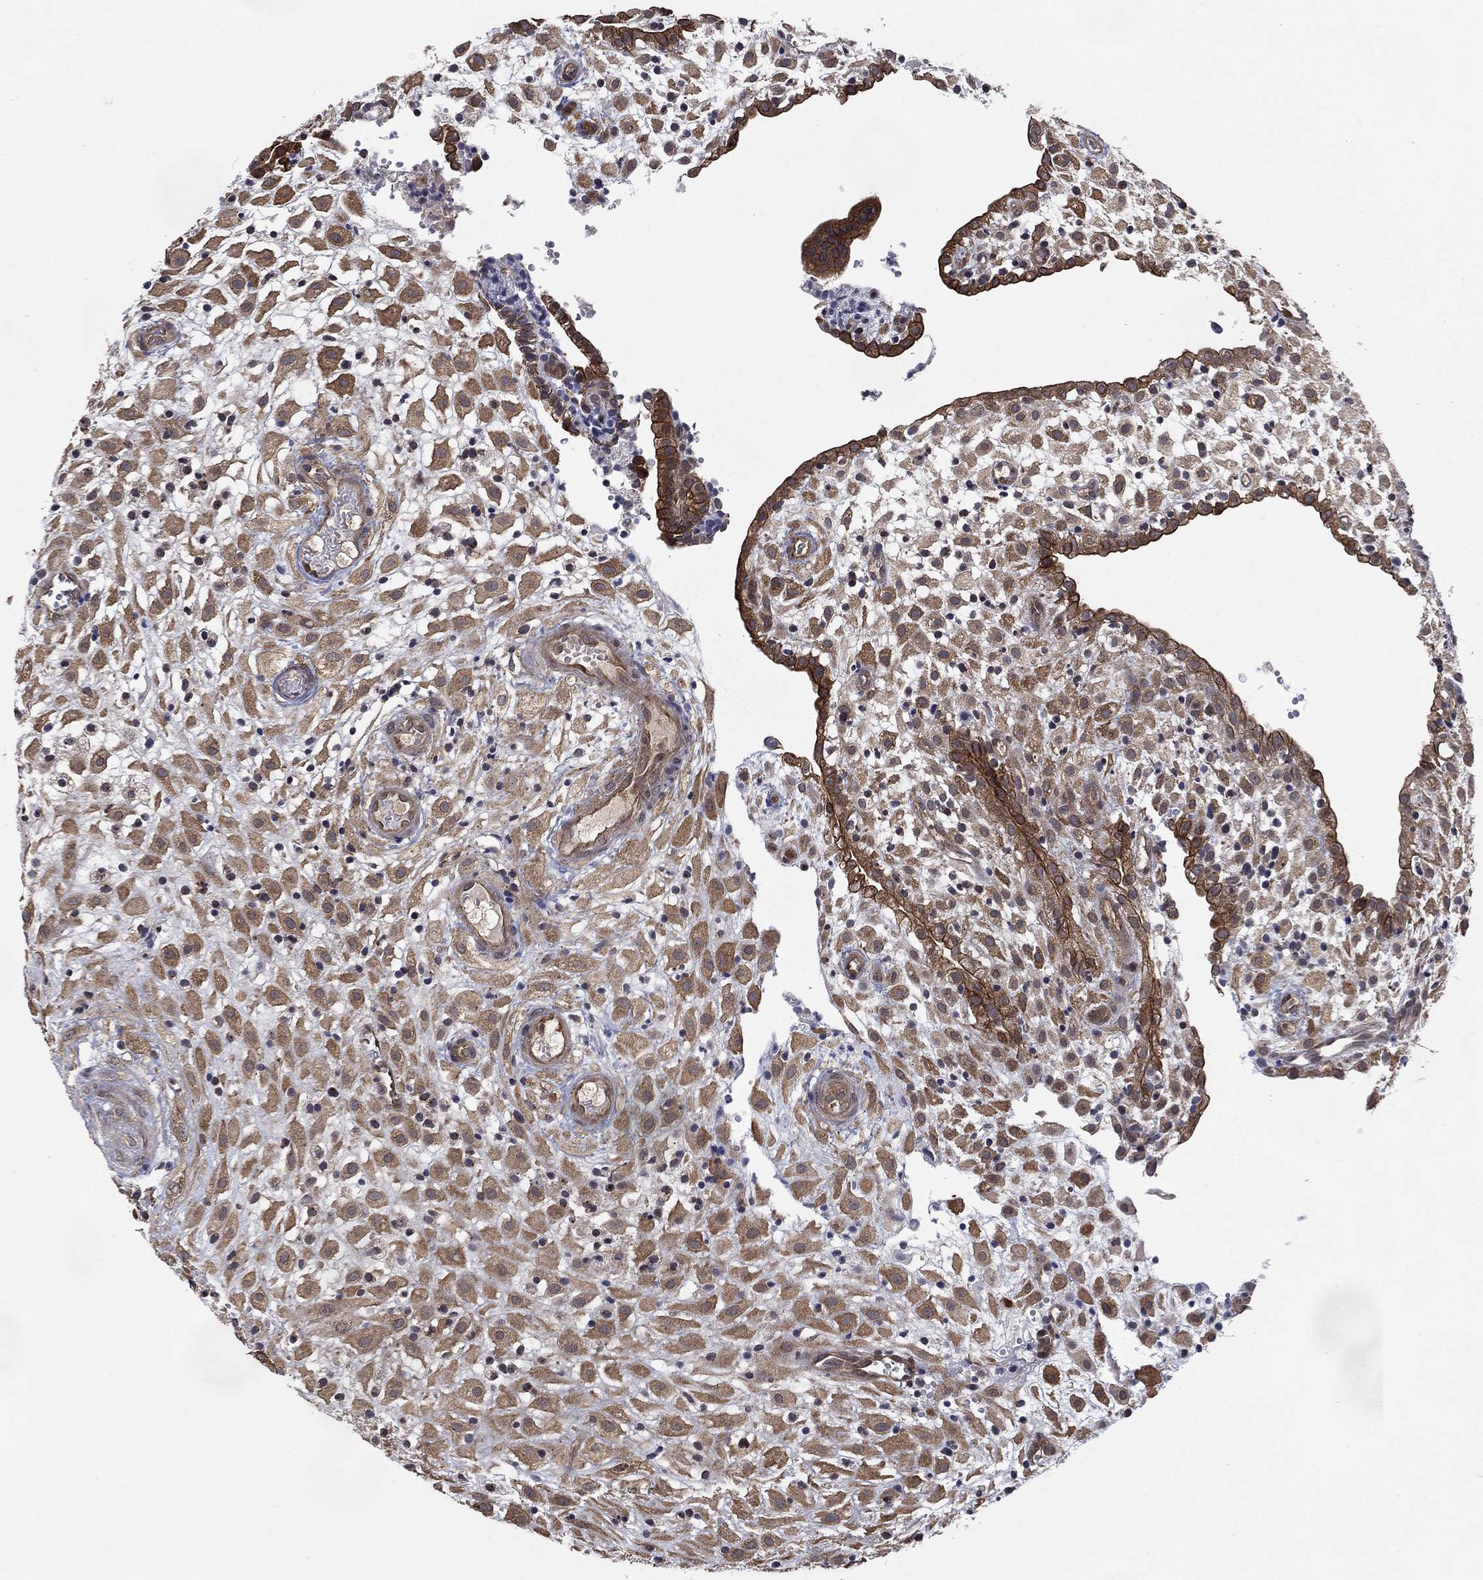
{"staining": {"intensity": "moderate", "quantity": ">75%", "location": "cytoplasmic/membranous"}, "tissue": "placenta", "cell_type": "Decidual cells", "image_type": "normal", "snomed": [{"axis": "morphology", "description": "Normal tissue, NOS"}, {"axis": "topography", "description": "Placenta"}], "caption": "A micrograph of placenta stained for a protein reveals moderate cytoplasmic/membranous brown staining in decidual cells.", "gene": "SH3RF1", "patient": {"sex": "female", "age": 24}}